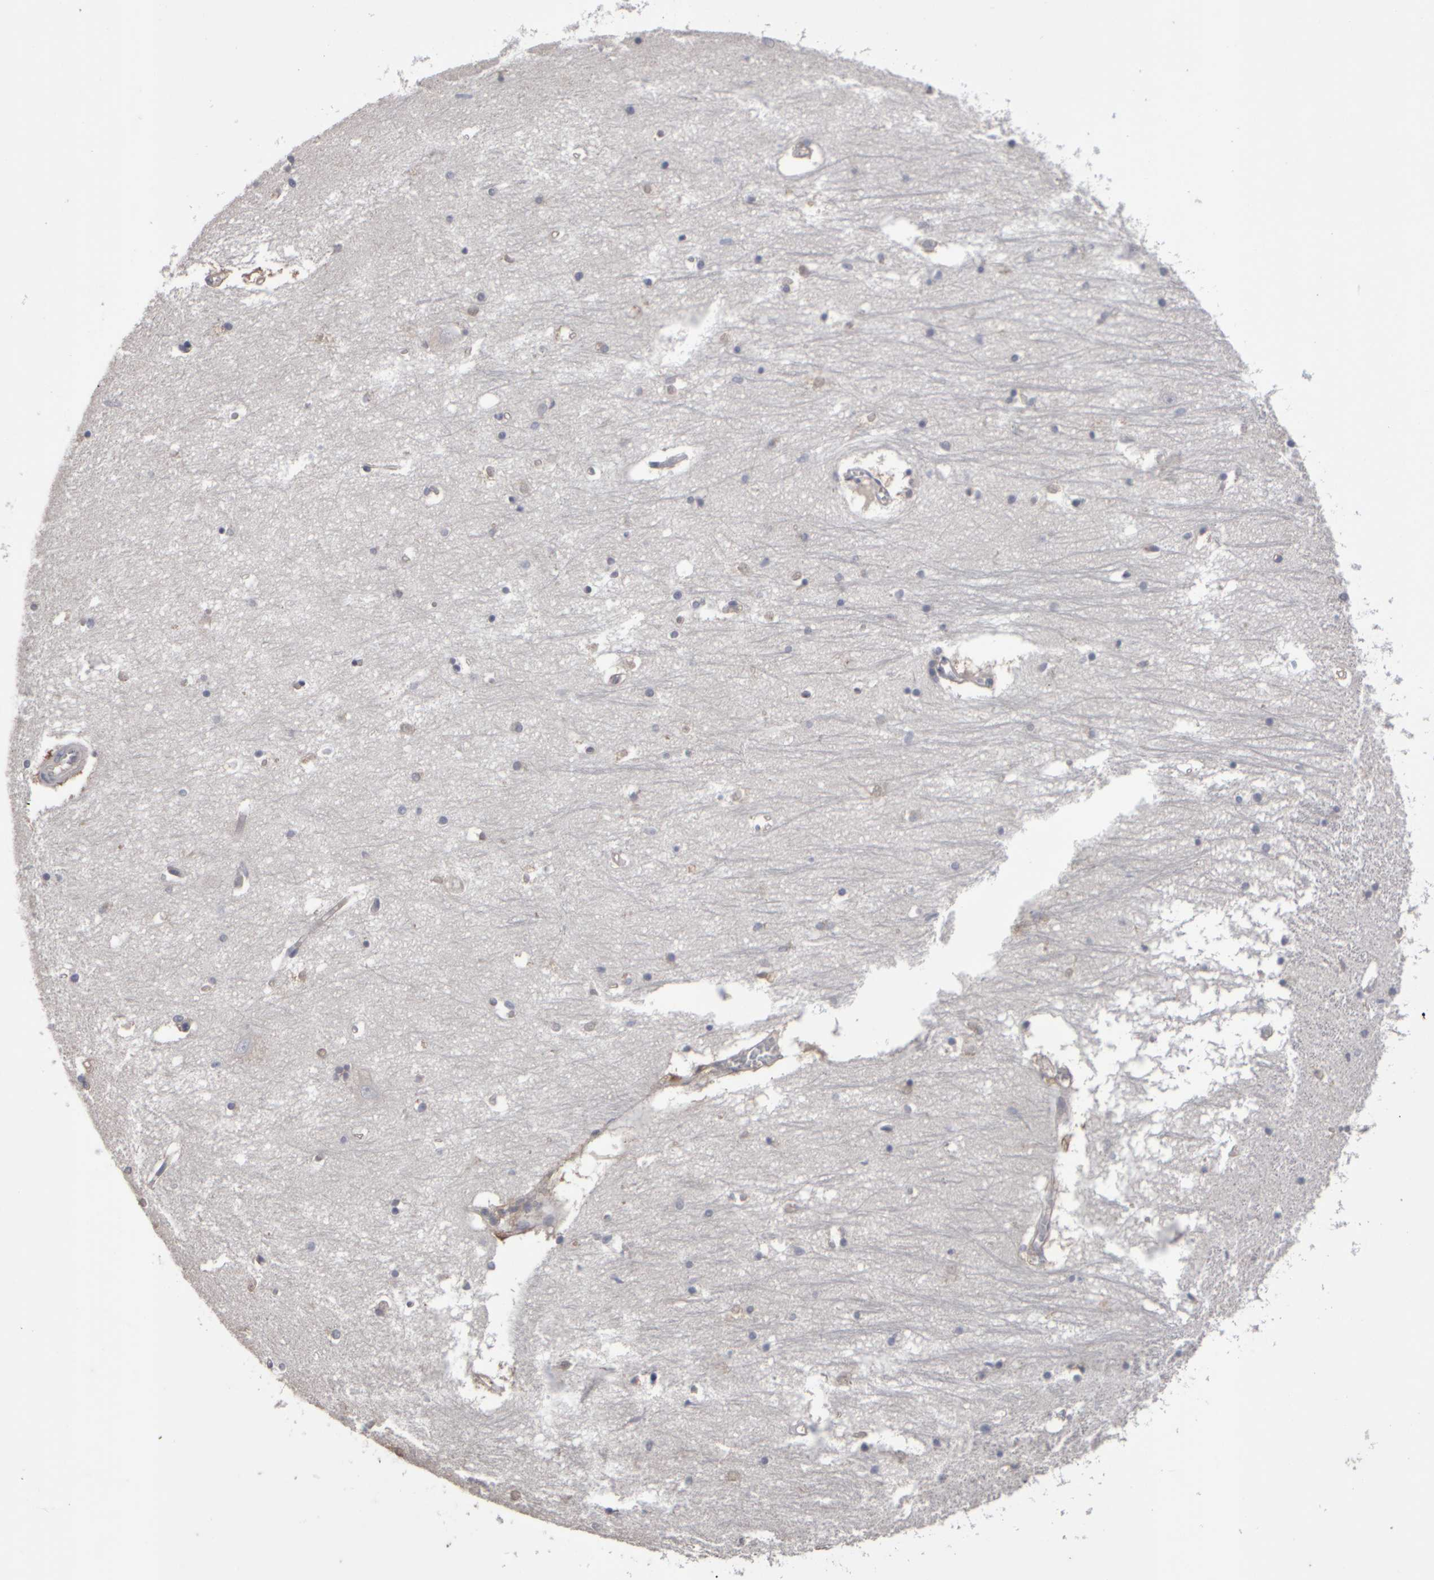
{"staining": {"intensity": "negative", "quantity": "none", "location": "none"}, "tissue": "hippocampus", "cell_type": "Glial cells", "image_type": "normal", "snomed": [{"axis": "morphology", "description": "Normal tissue, NOS"}, {"axis": "topography", "description": "Hippocampus"}], "caption": "Unremarkable hippocampus was stained to show a protein in brown. There is no significant staining in glial cells. The staining was performed using DAB to visualize the protein expression in brown, while the nuclei were stained in blue with hematoxylin (Magnification: 20x).", "gene": "EPHX2", "patient": {"sex": "male", "age": 70}}